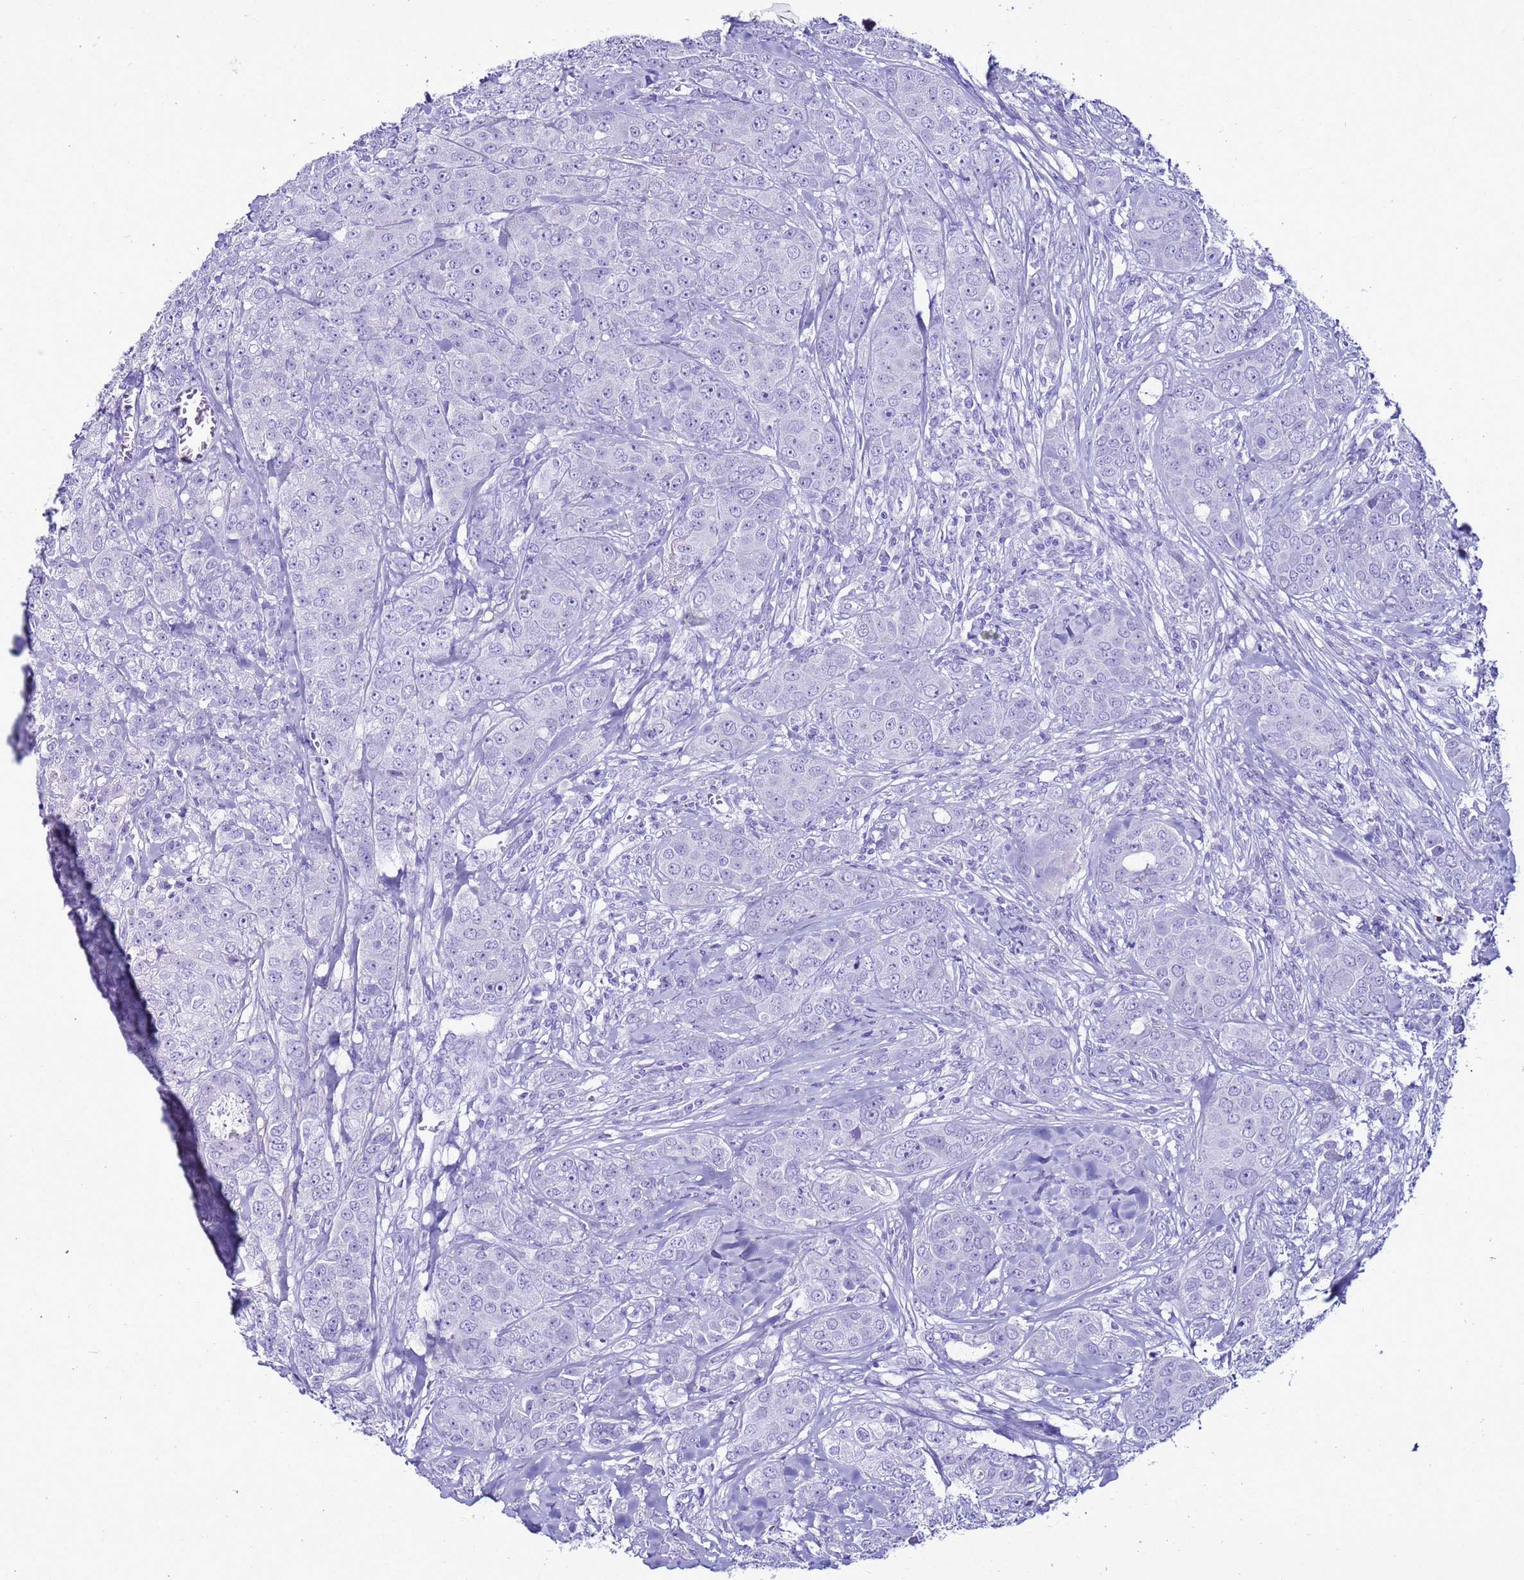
{"staining": {"intensity": "negative", "quantity": "none", "location": "none"}, "tissue": "breast cancer", "cell_type": "Tumor cells", "image_type": "cancer", "snomed": [{"axis": "morphology", "description": "Duct carcinoma"}, {"axis": "topography", "description": "Breast"}], "caption": "Immunohistochemistry (IHC) histopathology image of neoplastic tissue: infiltrating ductal carcinoma (breast) stained with DAB demonstrates no significant protein positivity in tumor cells.", "gene": "LCMT1", "patient": {"sex": "female", "age": 43}}